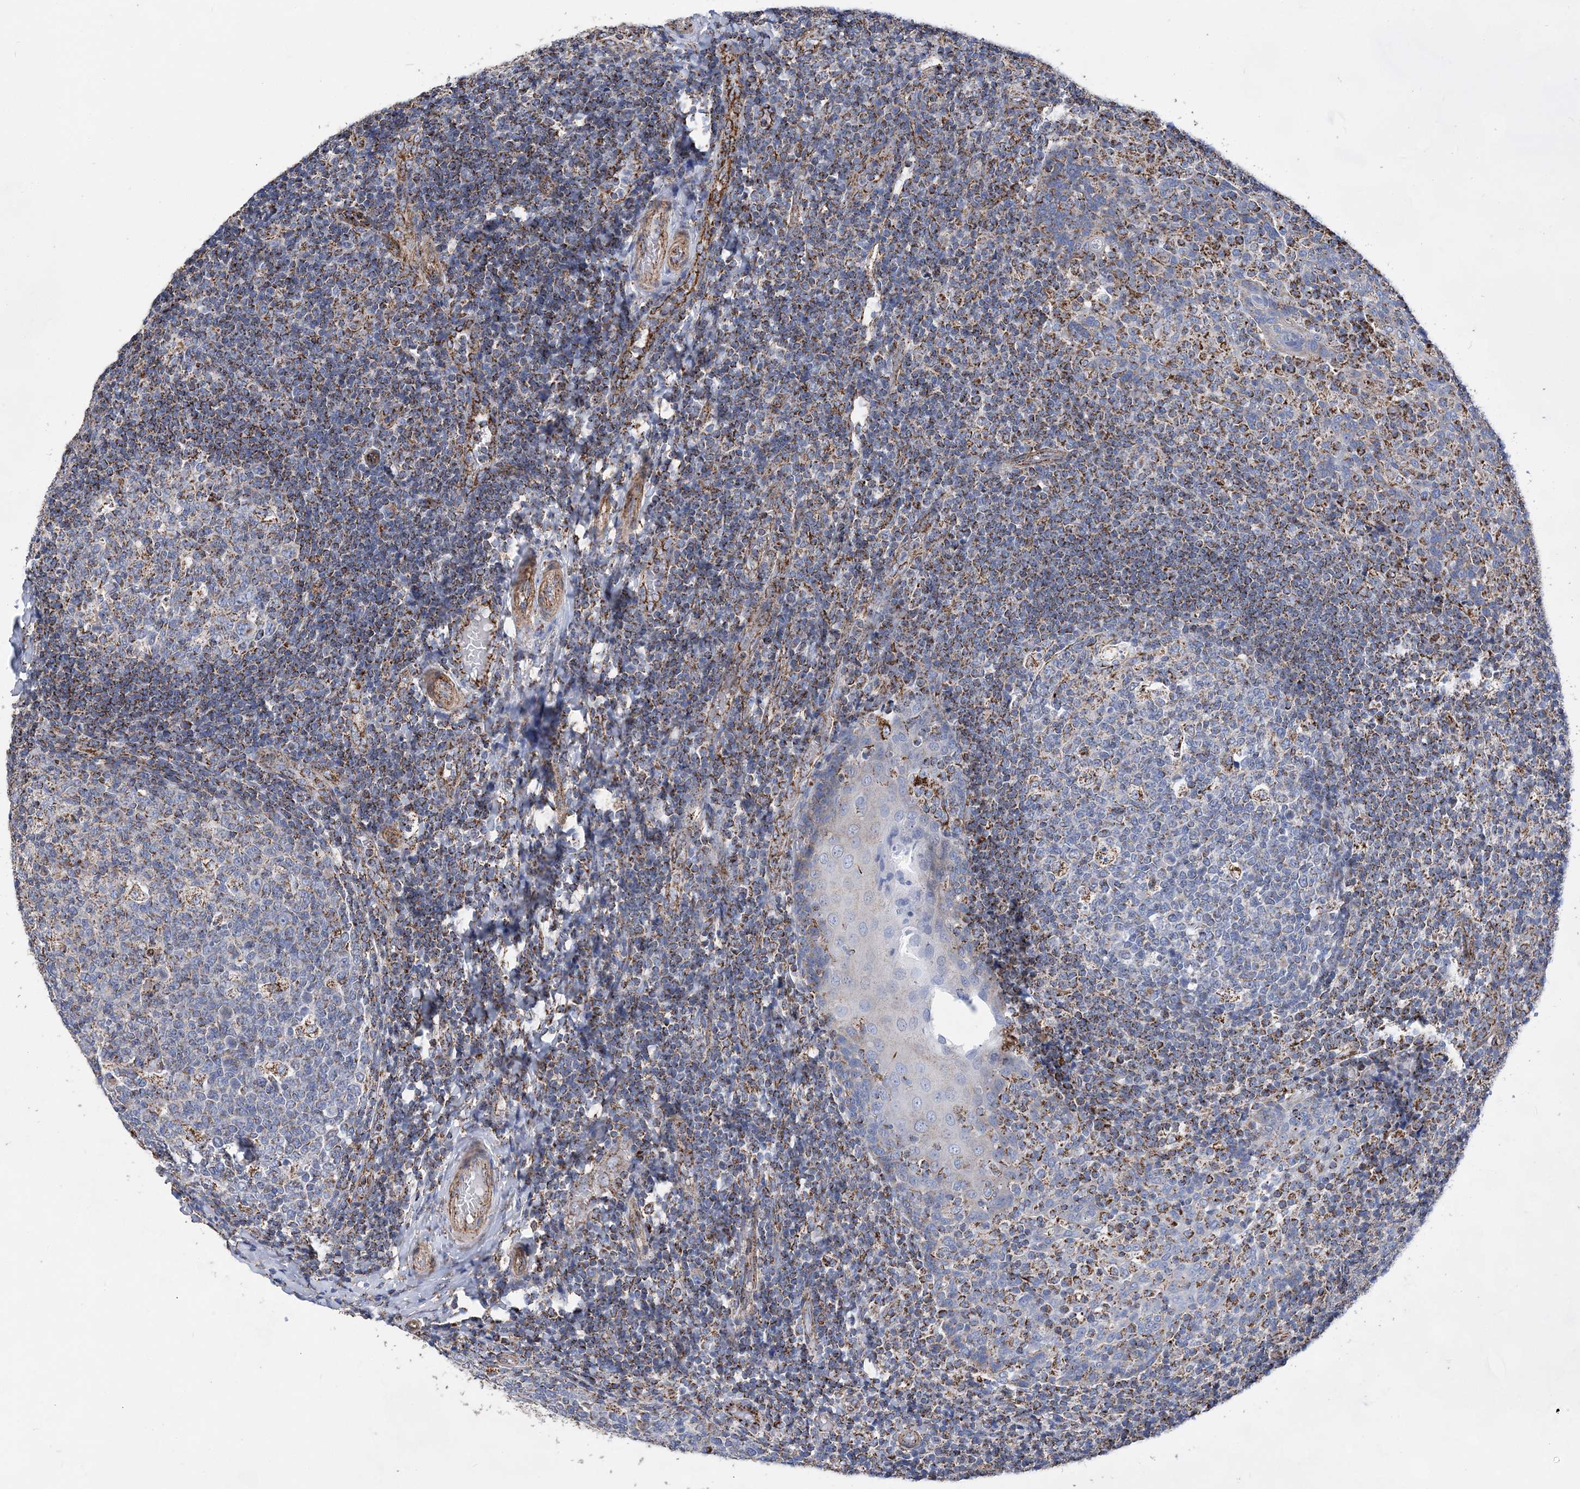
{"staining": {"intensity": "moderate", "quantity": "<25%", "location": "cytoplasmic/membranous"}, "tissue": "tonsil", "cell_type": "Germinal center cells", "image_type": "normal", "snomed": [{"axis": "morphology", "description": "Normal tissue, NOS"}, {"axis": "topography", "description": "Tonsil"}], "caption": "Protein expression by immunohistochemistry reveals moderate cytoplasmic/membranous expression in approximately <25% of germinal center cells in benign tonsil.", "gene": "ACOT9", "patient": {"sex": "female", "age": 19}}